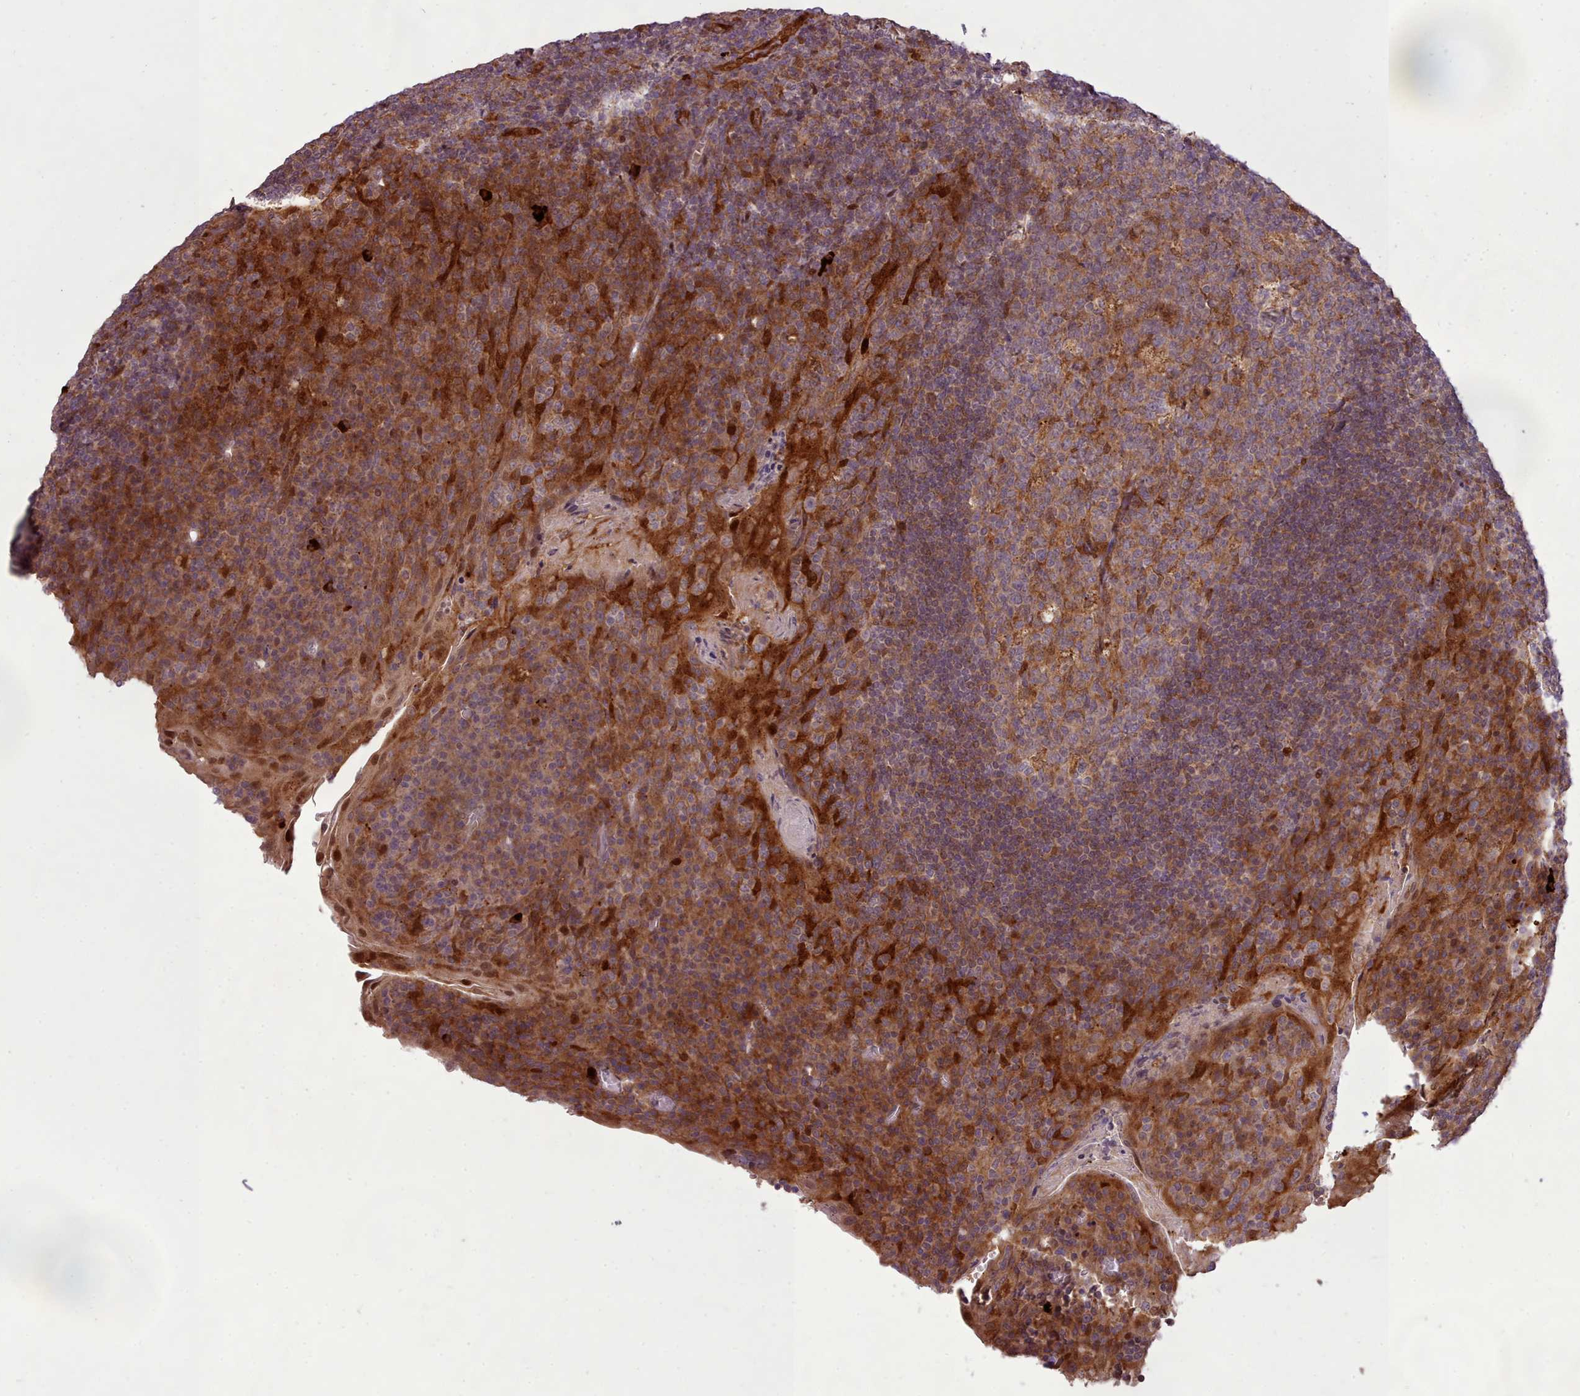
{"staining": {"intensity": "moderate", "quantity": ">75%", "location": "cytoplasmic/membranous"}, "tissue": "tonsil", "cell_type": "Germinal center cells", "image_type": "normal", "snomed": [{"axis": "morphology", "description": "Normal tissue, NOS"}, {"axis": "topography", "description": "Tonsil"}], "caption": "An immunohistochemistry (IHC) image of benign tissue is shown. Protein staining in brown shows moderate cytoplasmic/membranous positivity in tonsil within germinal center cells. The protein of interest is shown in brown color, while the nuclei are stained blue.", "gene": "LGALS9B", "patient": {"sex": "male", "age": 17}}